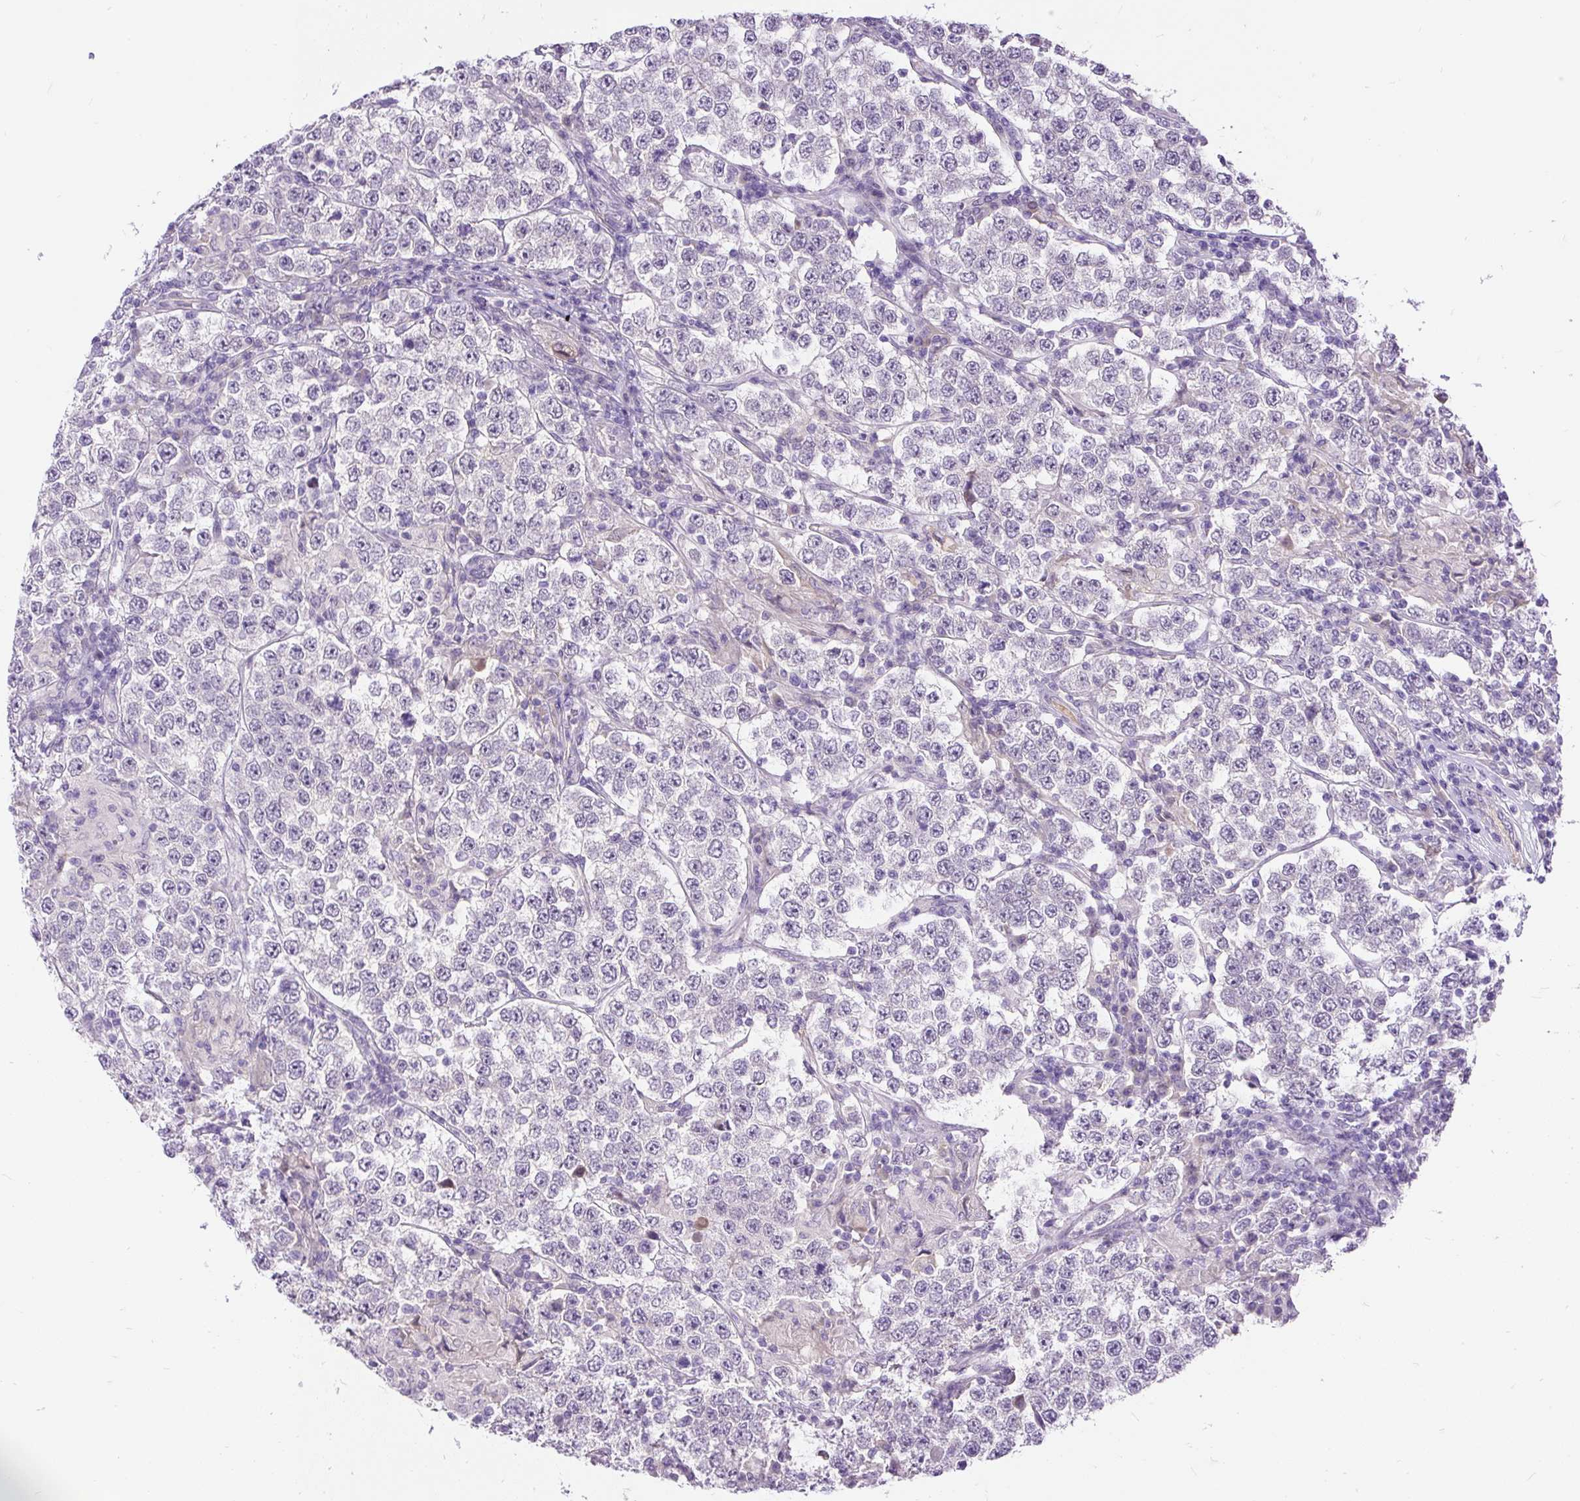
{"staining": {"intensity": "negative", "quantity": "none", "location": "none"}, "tissue": "testis cancer", "cell_type": "Tumor cells", "image_type": "cancer", "snomed": [{"axis": "morphology", "description": "Normal tissue, NOS"}, {"axis": "morphology", "description": "Urothelial carcinoma, High grade"}, {"axis": "morphology", "description": "Seminoma, NOS"}, {"axis": "morphology", "description": "Carcinoma, Embryonal, NOS"}, {"axis": "topography", "description": "Urinary bladder"}, {"axis": "topography", "description": "Testis"}], "caption": "Tumor cells are negative for brown protein staining in testis high-grade urothelial carcinoma.", "gene": "KRTAP20-3", "patient": {"sex": "male", "age": 41}}